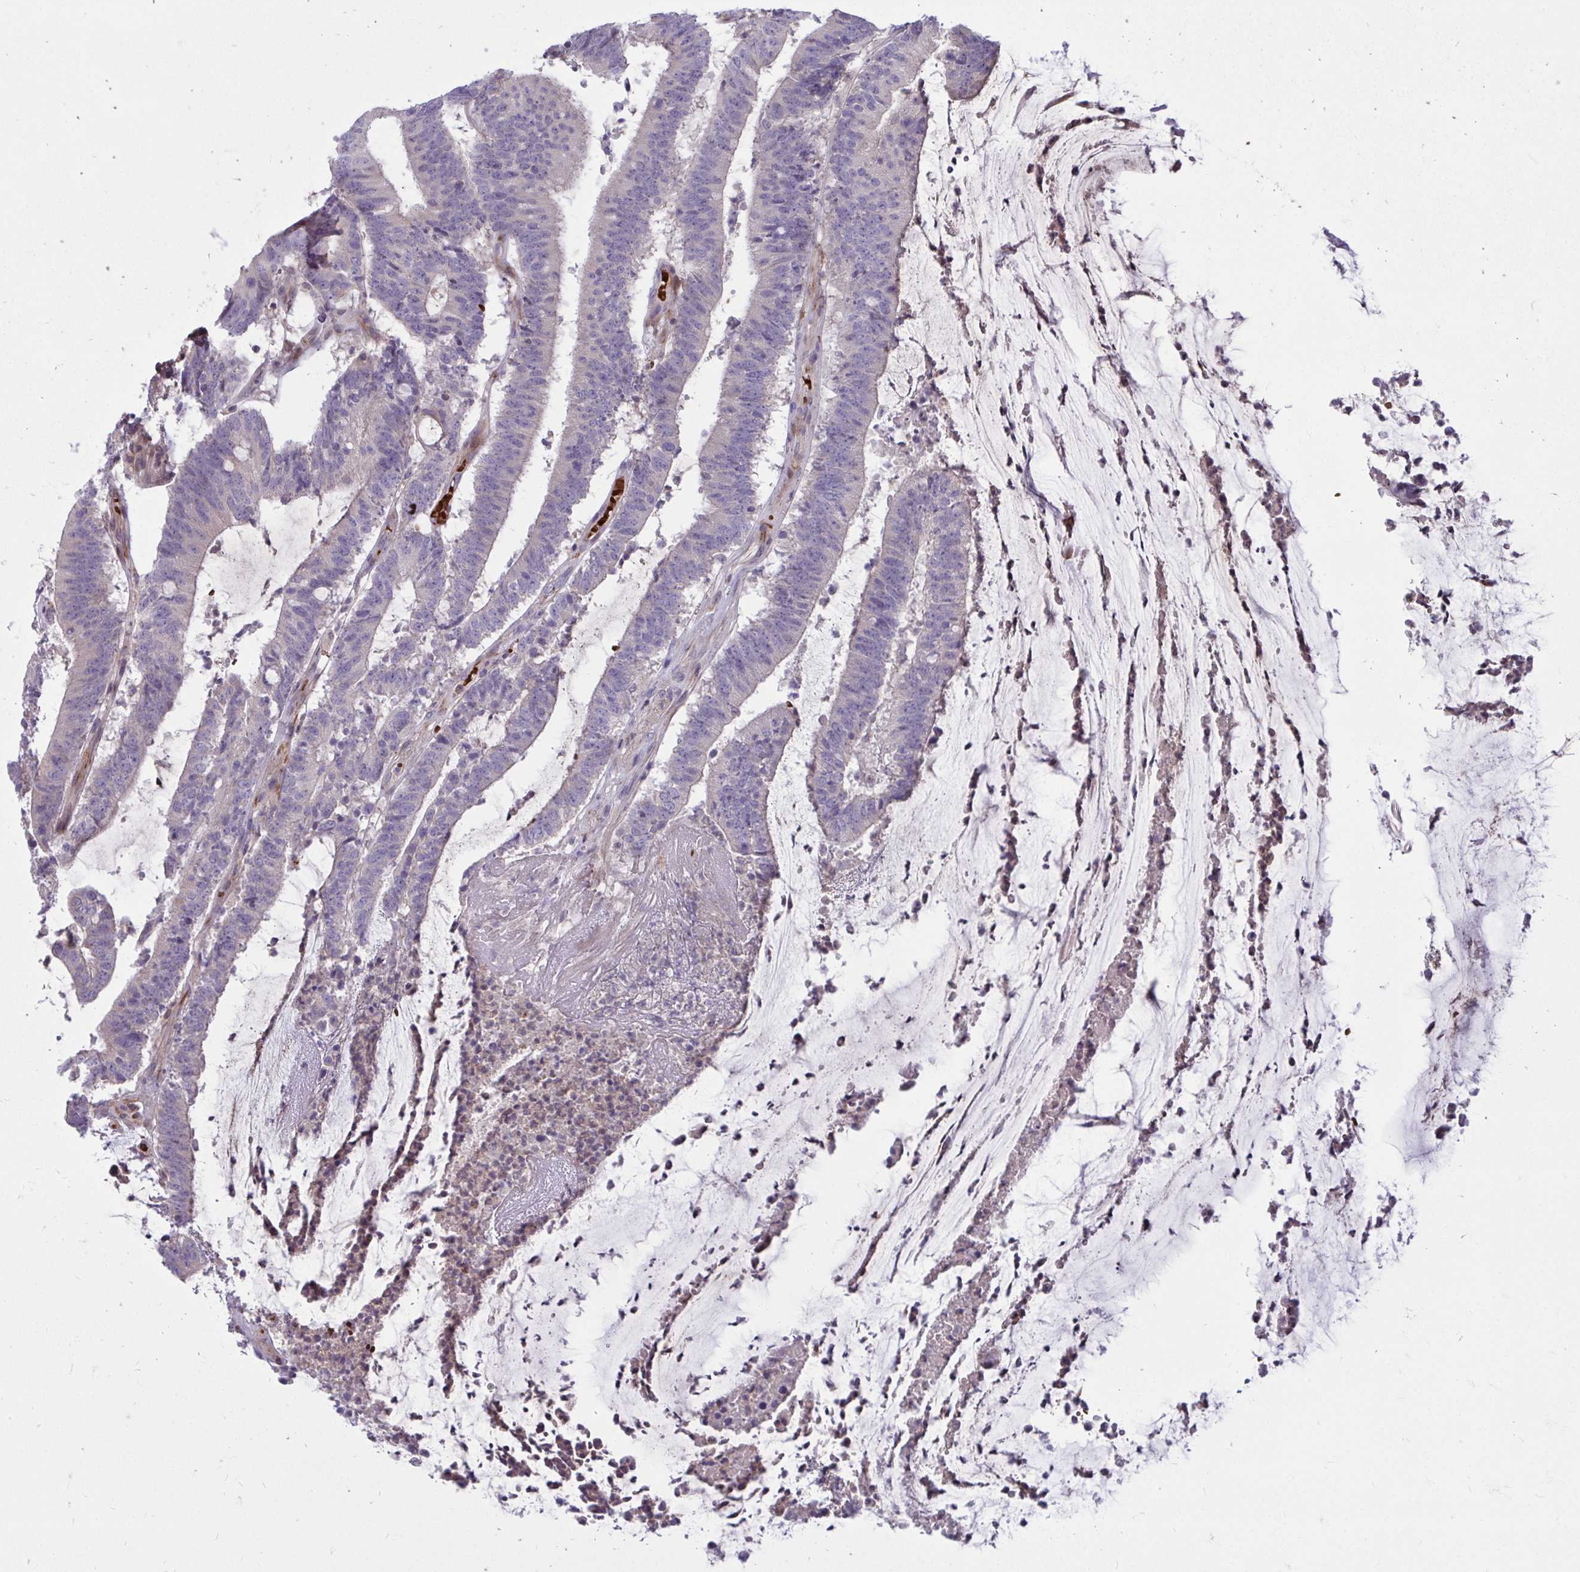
{"staining": {"intensity": "negative", "quantity": "none", "location": "none"}, "tissue": "colorectal cancer", "cell_type": "Tumor cells", "image_type": "cancer", "snomed": [{"axis": "morphology", "description": "Adenocarcinoma, NOS"}, {"axis": "topography", "description": "Colon"}], "caption": "An image of colorectal cancer stained for a protein exhibits no brown staining in tumor cells.", "gene": "SLC14A1", "patient": {"sex": "female", "age": 43}}